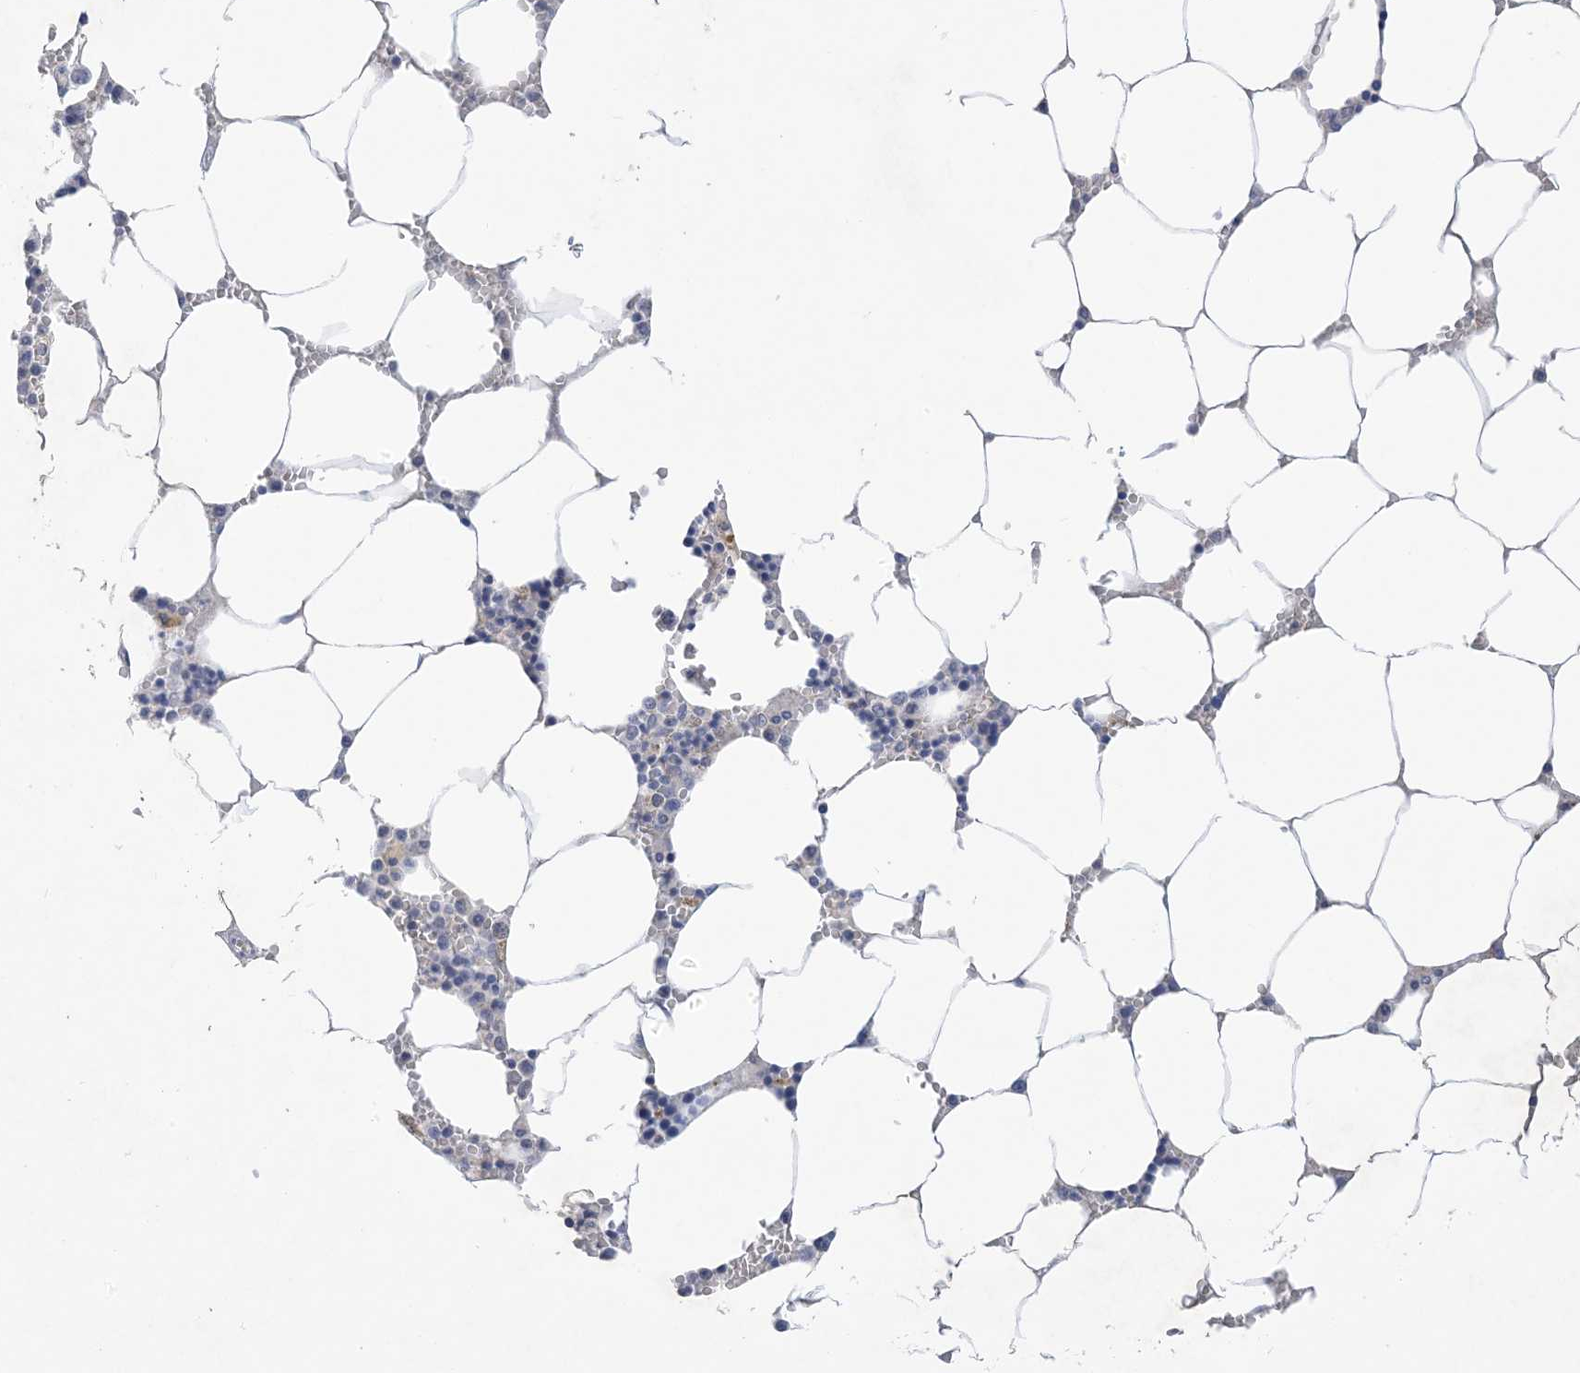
{"staining": {"intensity": "negative", "quantity": "none", "location": "none"}, "tissue": "bone marrow", "cell_type": "Hematopoietic cells", "image_type": "normal", "snomed": [{"axis": "morphology", "description": "Normal tissue, NOS"}, {"axis": "topography", "description": "Bone marrow"}], "caption": "This photomicrograph is of normal bone marrow stained with IHC to label a protein in brown with the nuclei are counter-stained blue. There is no expression in hematopoietic cells. The staining was performed using DAB (3,3'-diaminobenzidine) to visualize the protein expression in brown, while the nuclei were stained in blue with hematoxylin (Magnification: 20x).", "gene": "DSC3", "patient": {"sex": "male", "age": 70}}